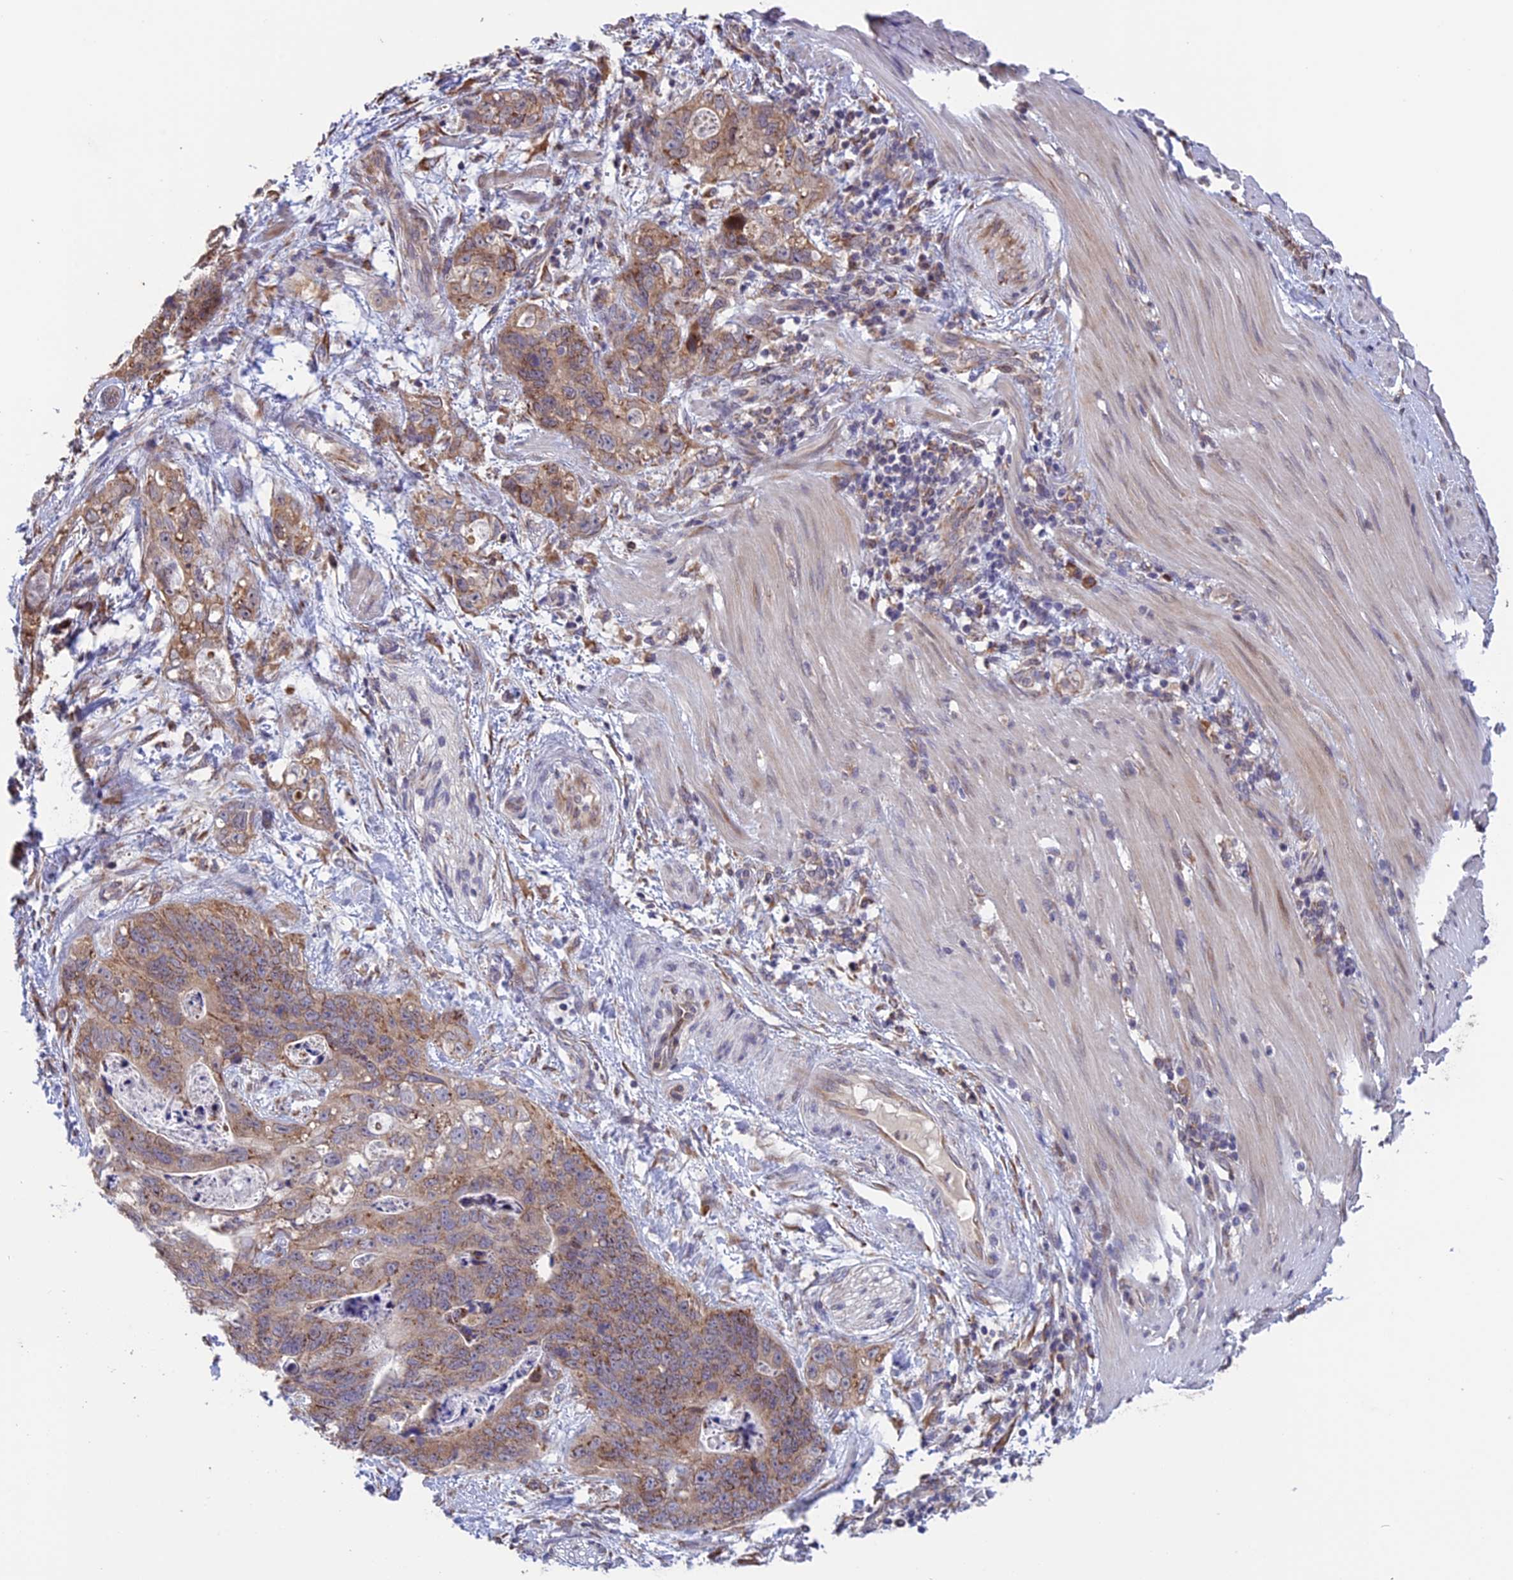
{"staining": {"intensity": "moderate", "quantity": ">75%", "location": "cytoplasmic/membranous"}, "tissue": "stomach cancer", "cell_type": "Tumor cells", "image_type": "cancer", "snomed": [{"axis": "morphology", "description": "Normal tissue, NOS"}, {"axis": "morphology", "description": "Adenocarcinoma, NOS"}, {"axis": "topography", "description": "Stomach"}], "caption": "Immunohistochemical staining of stomach cancer displays moderate cytoplasmic/membranous protein positivity in about >75% of tumor cells.", "gene": "DMRTA2", "patient": {"sex": "female", "age": 89}}